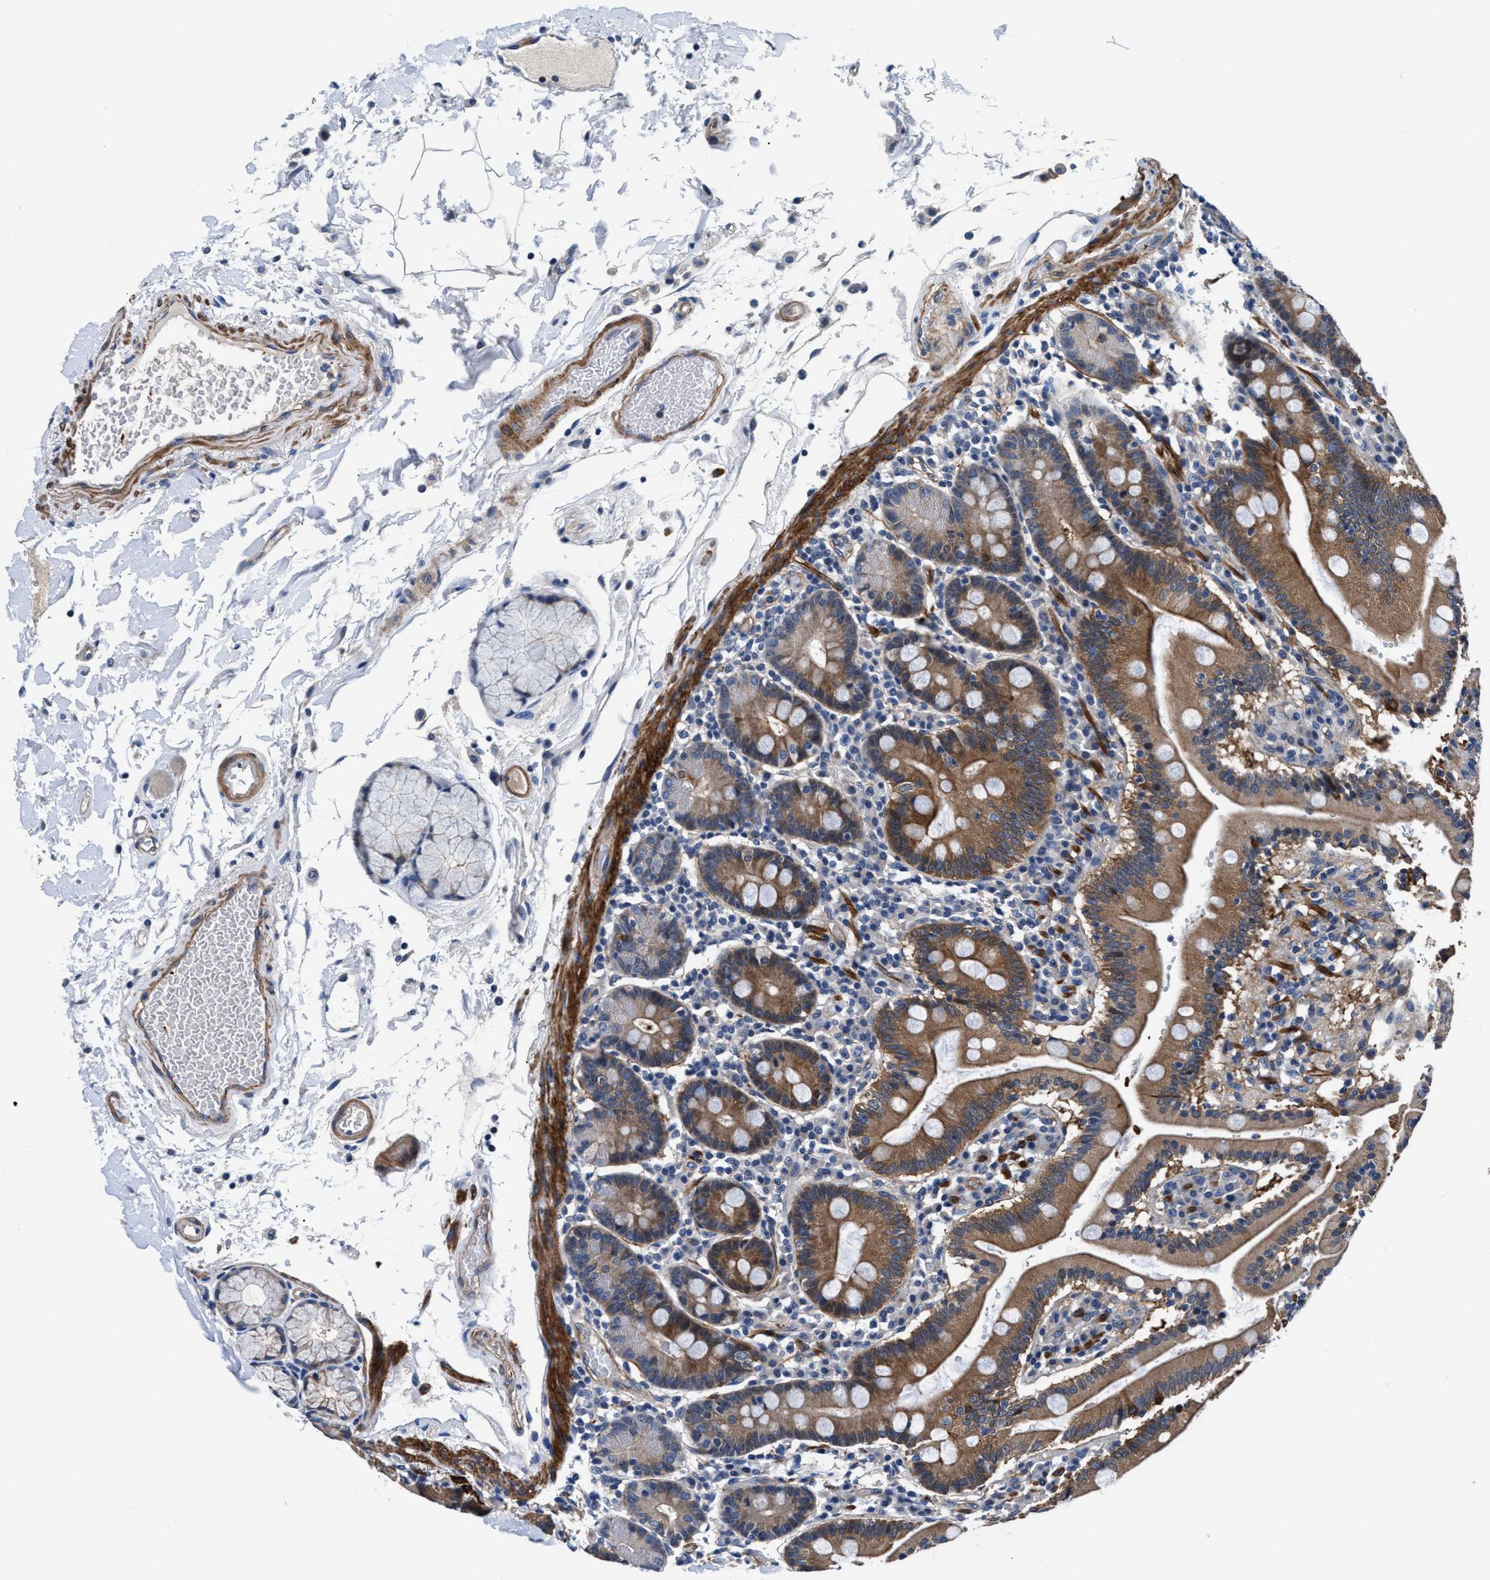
{"staining": {"intensity": "moderate", "quantity": ">75%", "location": "cytoplasmic/membranous"}, "tissue": "duodenum", "cell_type": "Glandular cells", "image_type": "normal", "snomed": [{"axis": "morphology", "description": "Normal tissue, NOS"}, {"axis": "topography", "description": "Small intestine, NOS"}], "caption": "This image displays benign duodenum stained with IHC to label a protein in brown. The cytoplasmic/membranous of glandular cells show moderate positivity for the protein. Nuclei are counter-stained blue.", "gene": "PARG", "patient": {"sex": "female", "age": 71}}